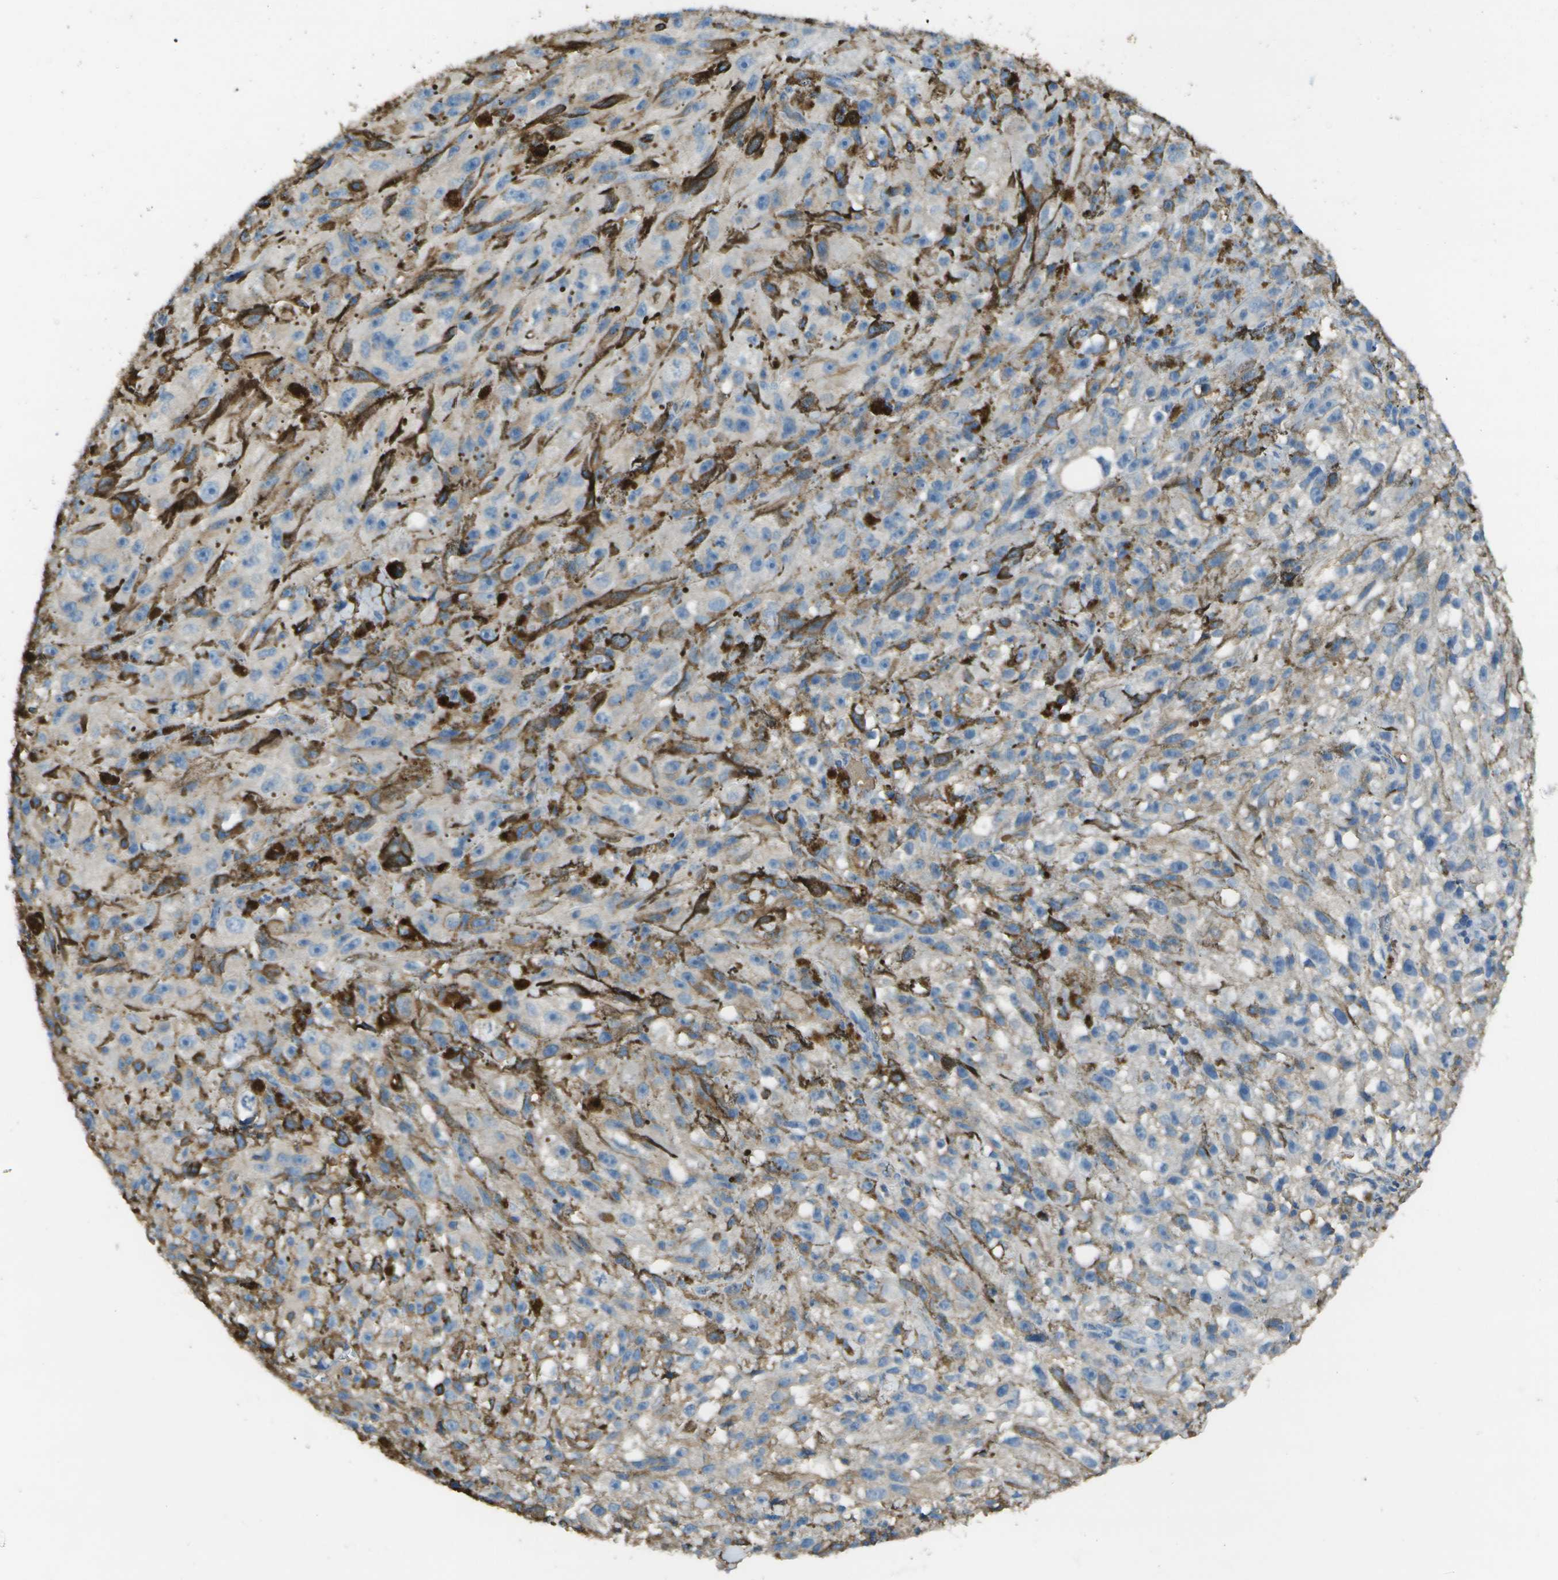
{"staining": {"intensity": "negative", "quantity": "none", "location": "none"}, "tissue": "melanoma", "cell_type": "Tumor cells", "image_type": "cancer", "snomed": [{"axis": "morphology", "description": "Malignant melanoma, NOS"}, {"axis": "topography", "description": "Skin"}], "caption": "An image of human malignant melanoma is negative for staining in tumor cells.", "gene": "CYP4F11", "patient": {"sex": "female", "age": 104}}